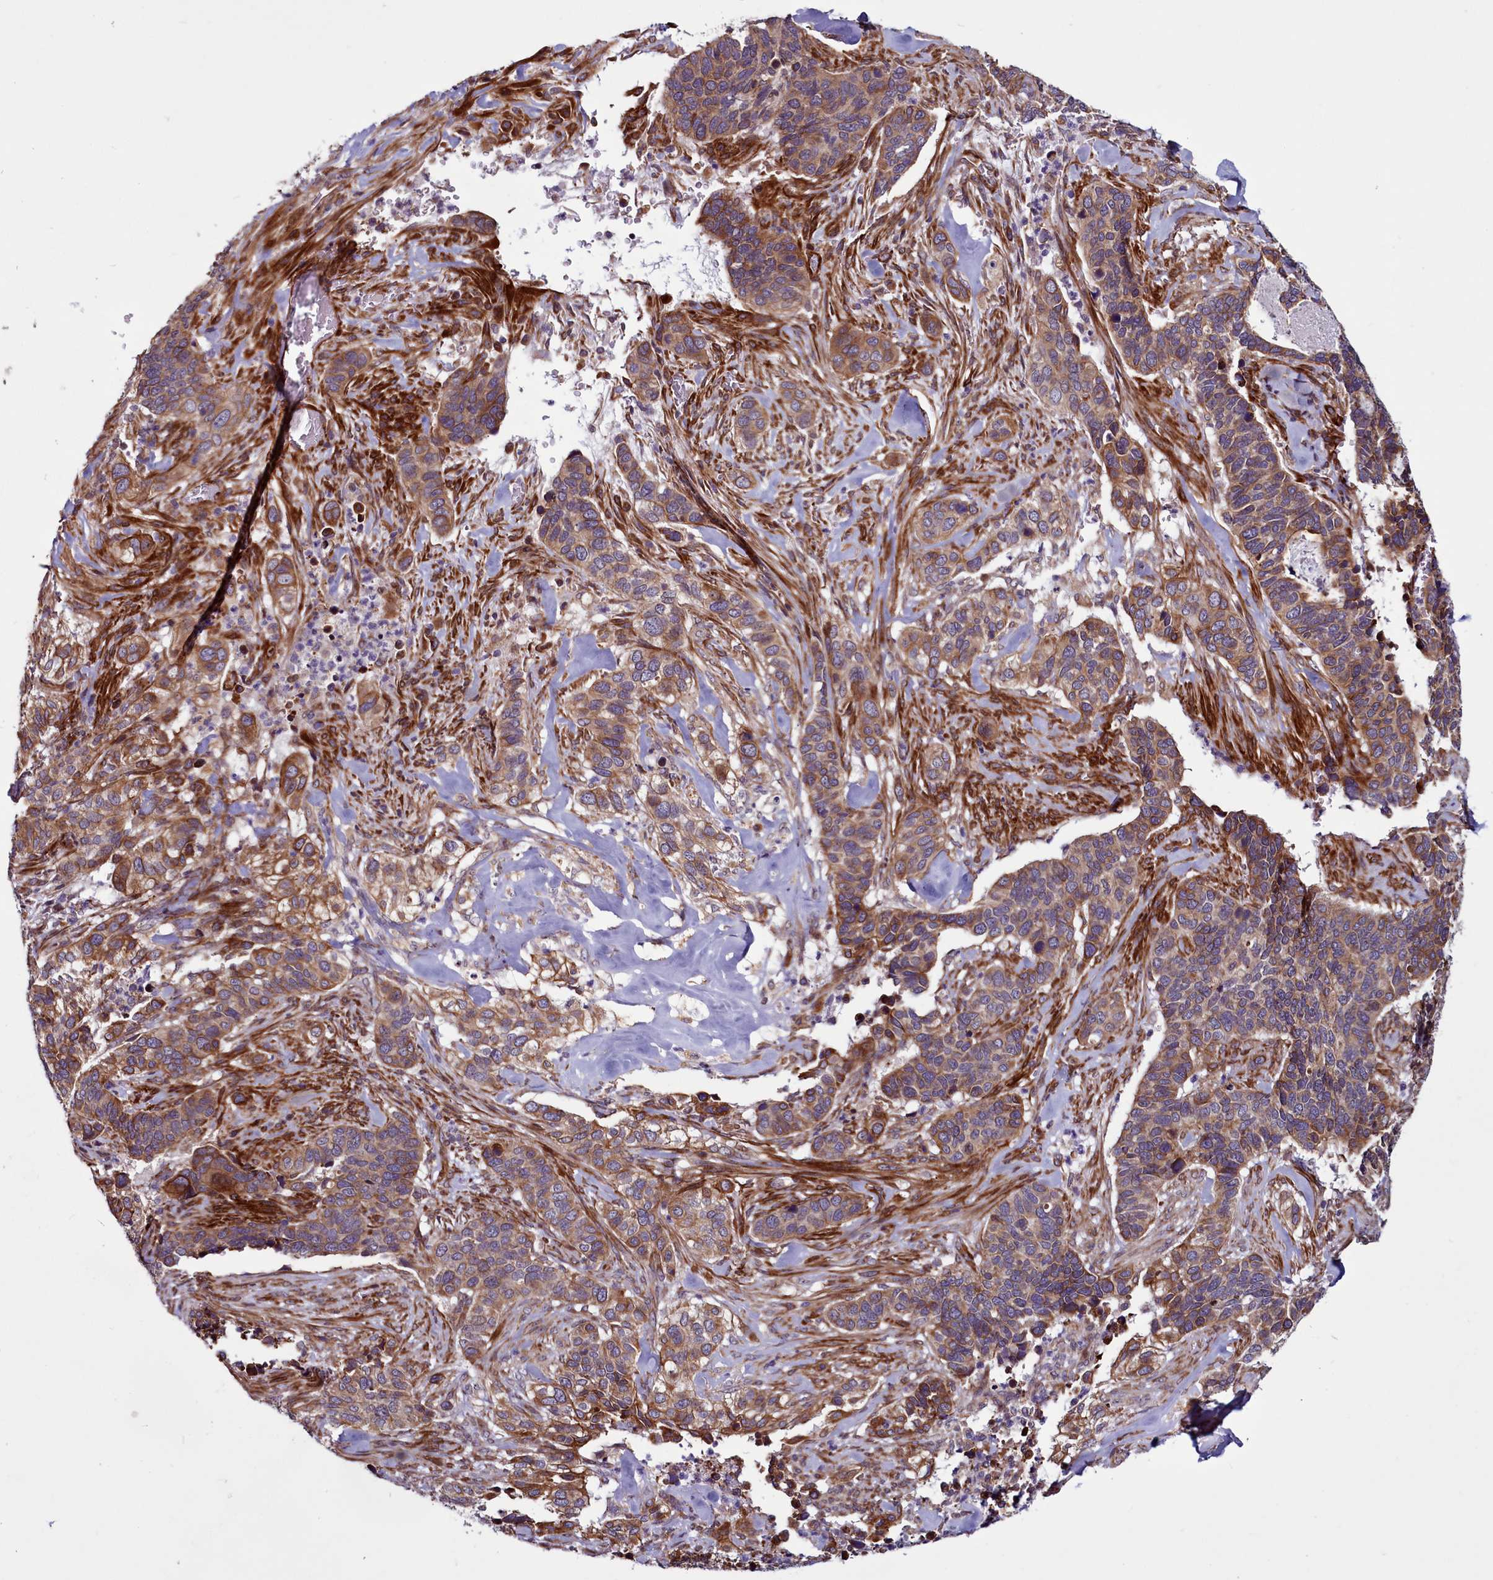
{"staining": {"intensity": "moderate", "quantity": ">75%", "location": "cytoplasmic/membranous"}, "tissue": "cervical cancer", "cell_type": "Tumor cells", "image_type": "cancer", "snomed": [{"axis": "morphology", "description": "Squamous cell carcinoma, NOS"}, {"axis": "topography", "description": "Cervix"}], "caption": "Immunohistochemistry (IHC) histopathology image of neoplastic tissue: human cervical squamous cell carcinoma stained using immunohistochemistry (IHC) demonstrates medium levels of moderate protein expression localized specifically in the cytoplasmic/membranous of tumor cells, appearing as a cytoplasmic/membranous brown color.", "gene": "MCRIP1", "patient": {"sex": "female", "age": 38}}